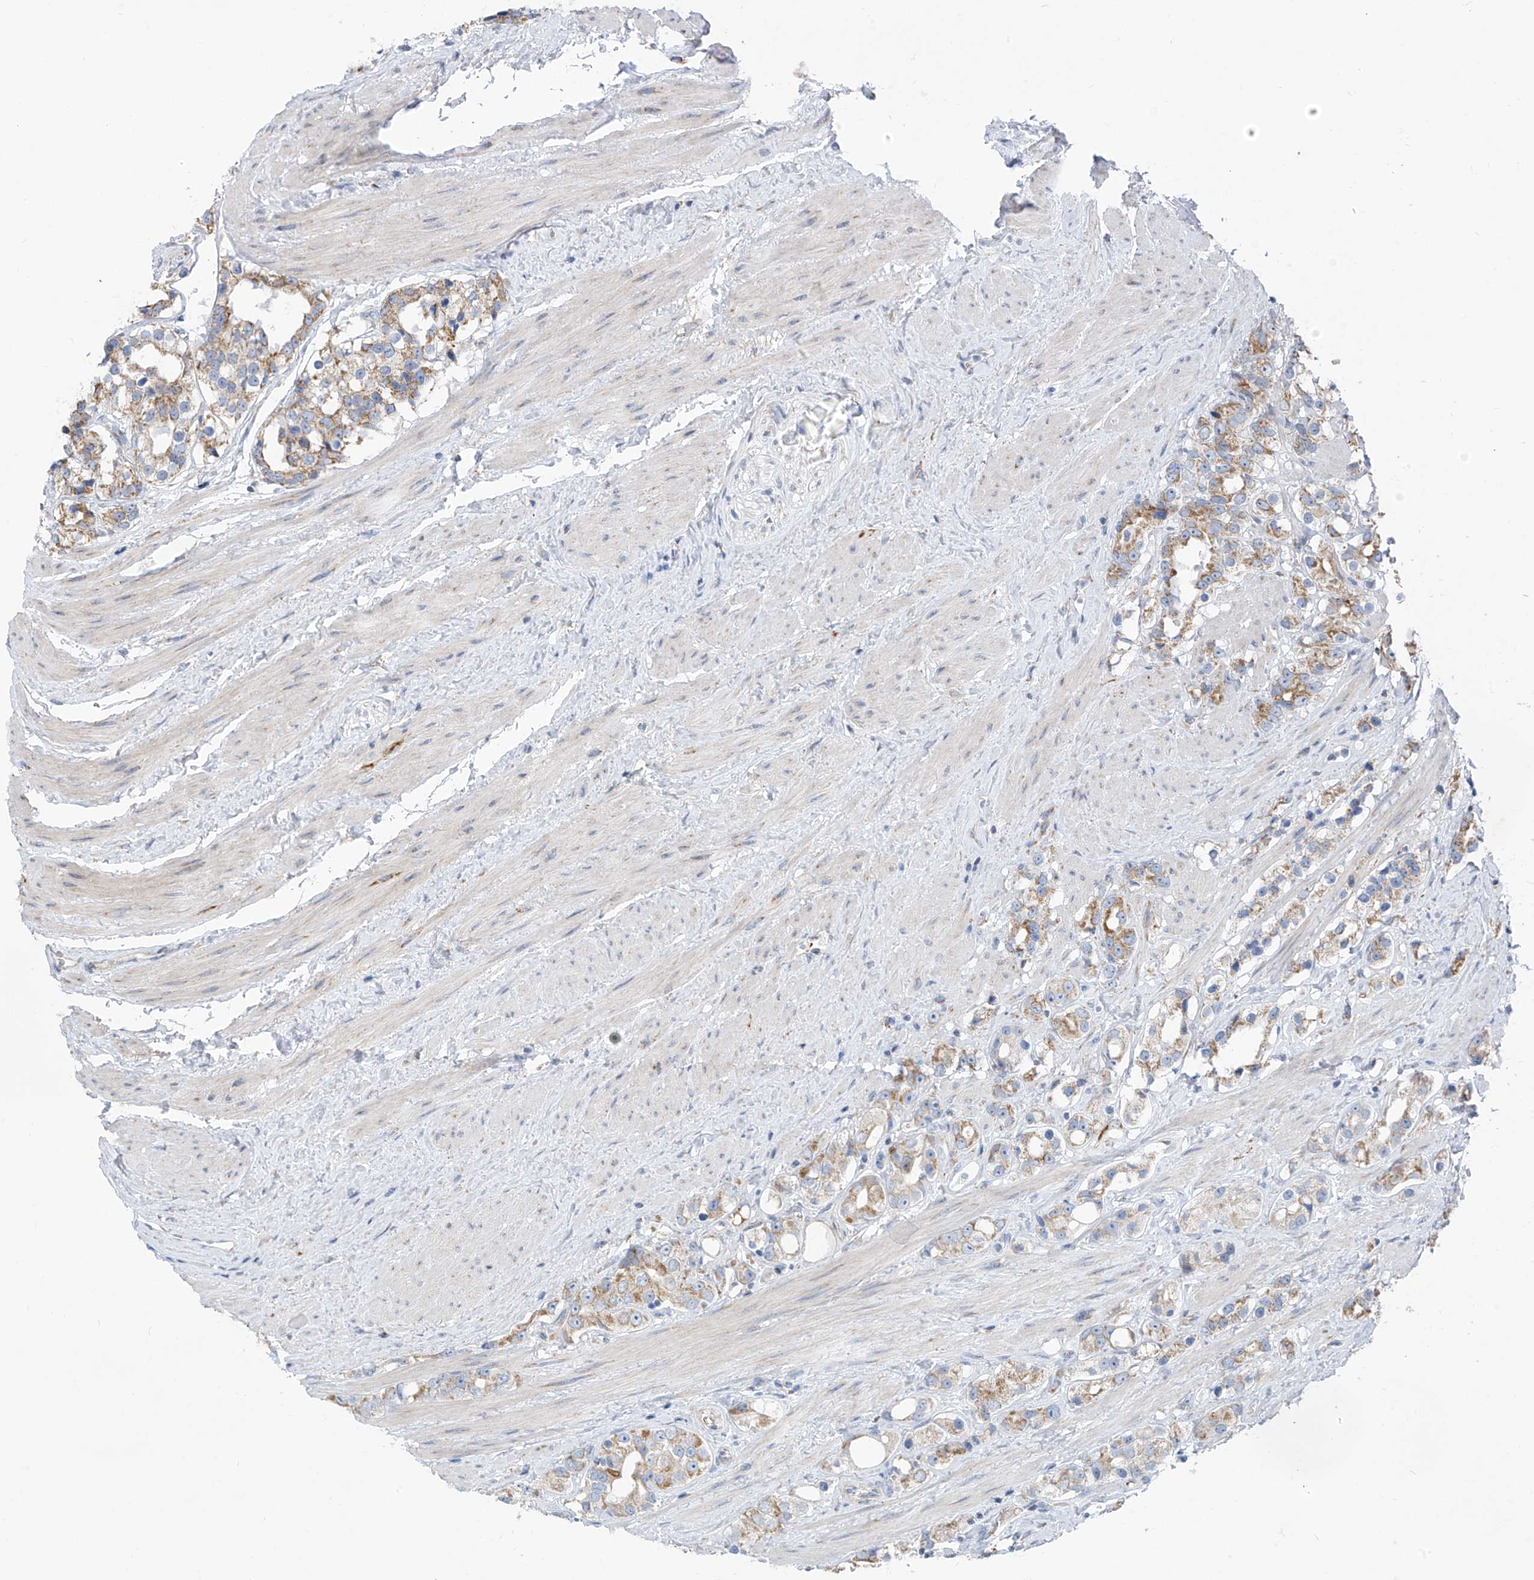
{"staining": {"intensity": "weak", "quantity": ">75%", "location": "cytoplasmic/membranous"}, "tissue": "prostate cancer", "cell_type": "Tumor cells", "image_type": "cancer", "snomed": [{"axis": "morphology", "description": "Adenocarcinoma, NOS"}, {"axis": "topography", "description": "Prostate"}], "caption": "This micrograph exhibits immunohistochemistry (IHC) staining of human prostate cancer, with low weak cytoplasmic/membranous positivity in about >75% of tumor cells.", "gene": "EOMES", "patient": {"sex": "male", "age": 79}}